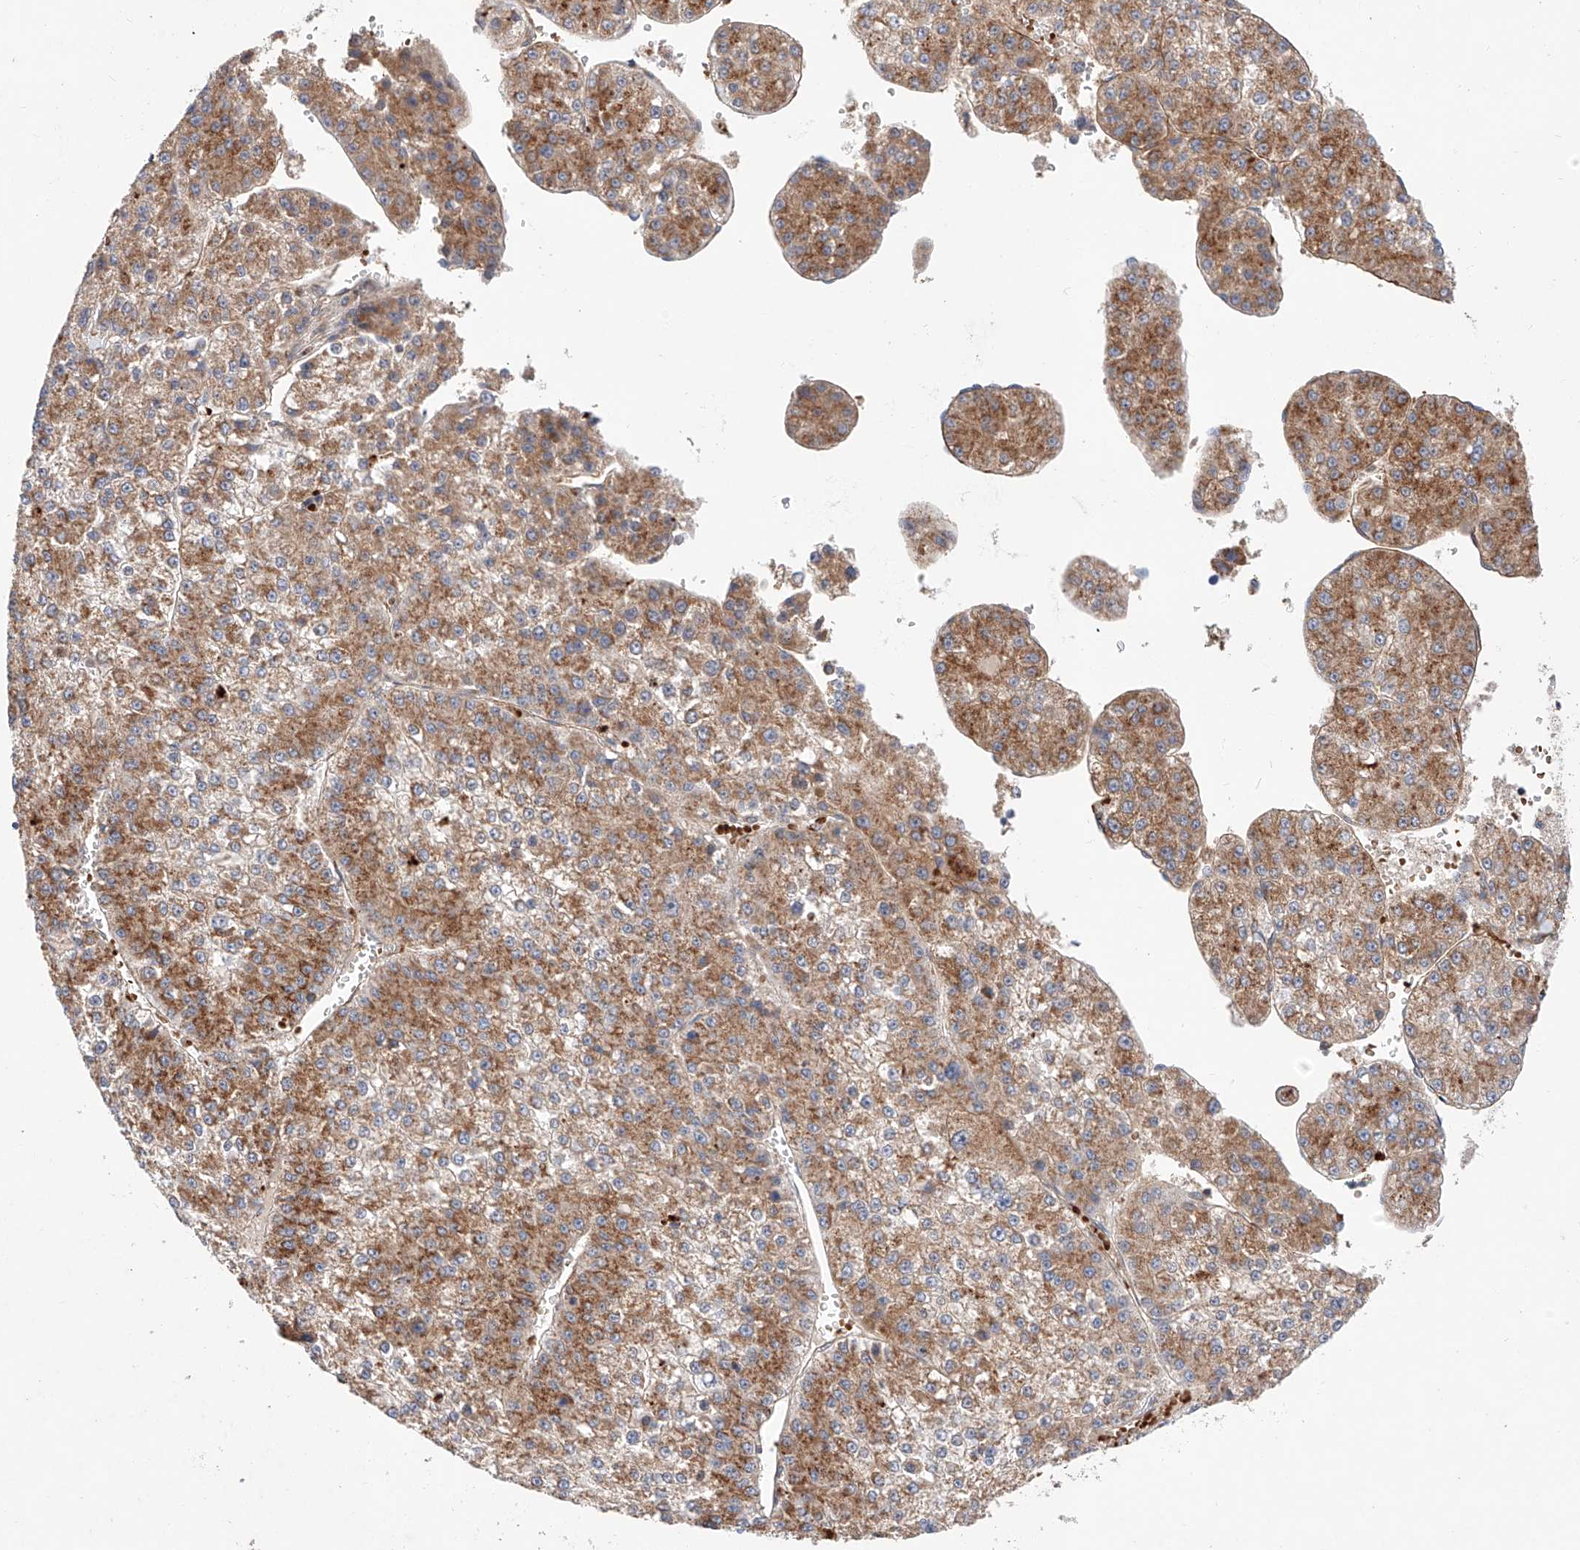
{"staining": {"intensity": "moderate", "quantity": ">75%", "location": "cytoplasmic/membranous"}, "tissue": "liver cancer", "cell_type": "Tumor cells", "image_type": "cancer", "snomed": [{"axis": "morphology", "description": "Carcinoma, Hepatocellular, NOS"}, {"axis": "topography", "description": "Liver"}], "caption": "Protein staining displays moderate cytoplasmic/membranous positivity in about >75% of tumor cells in liver cancer.", "gene": "NR1D1", "patient": {"sex": "female", "age": 73}}